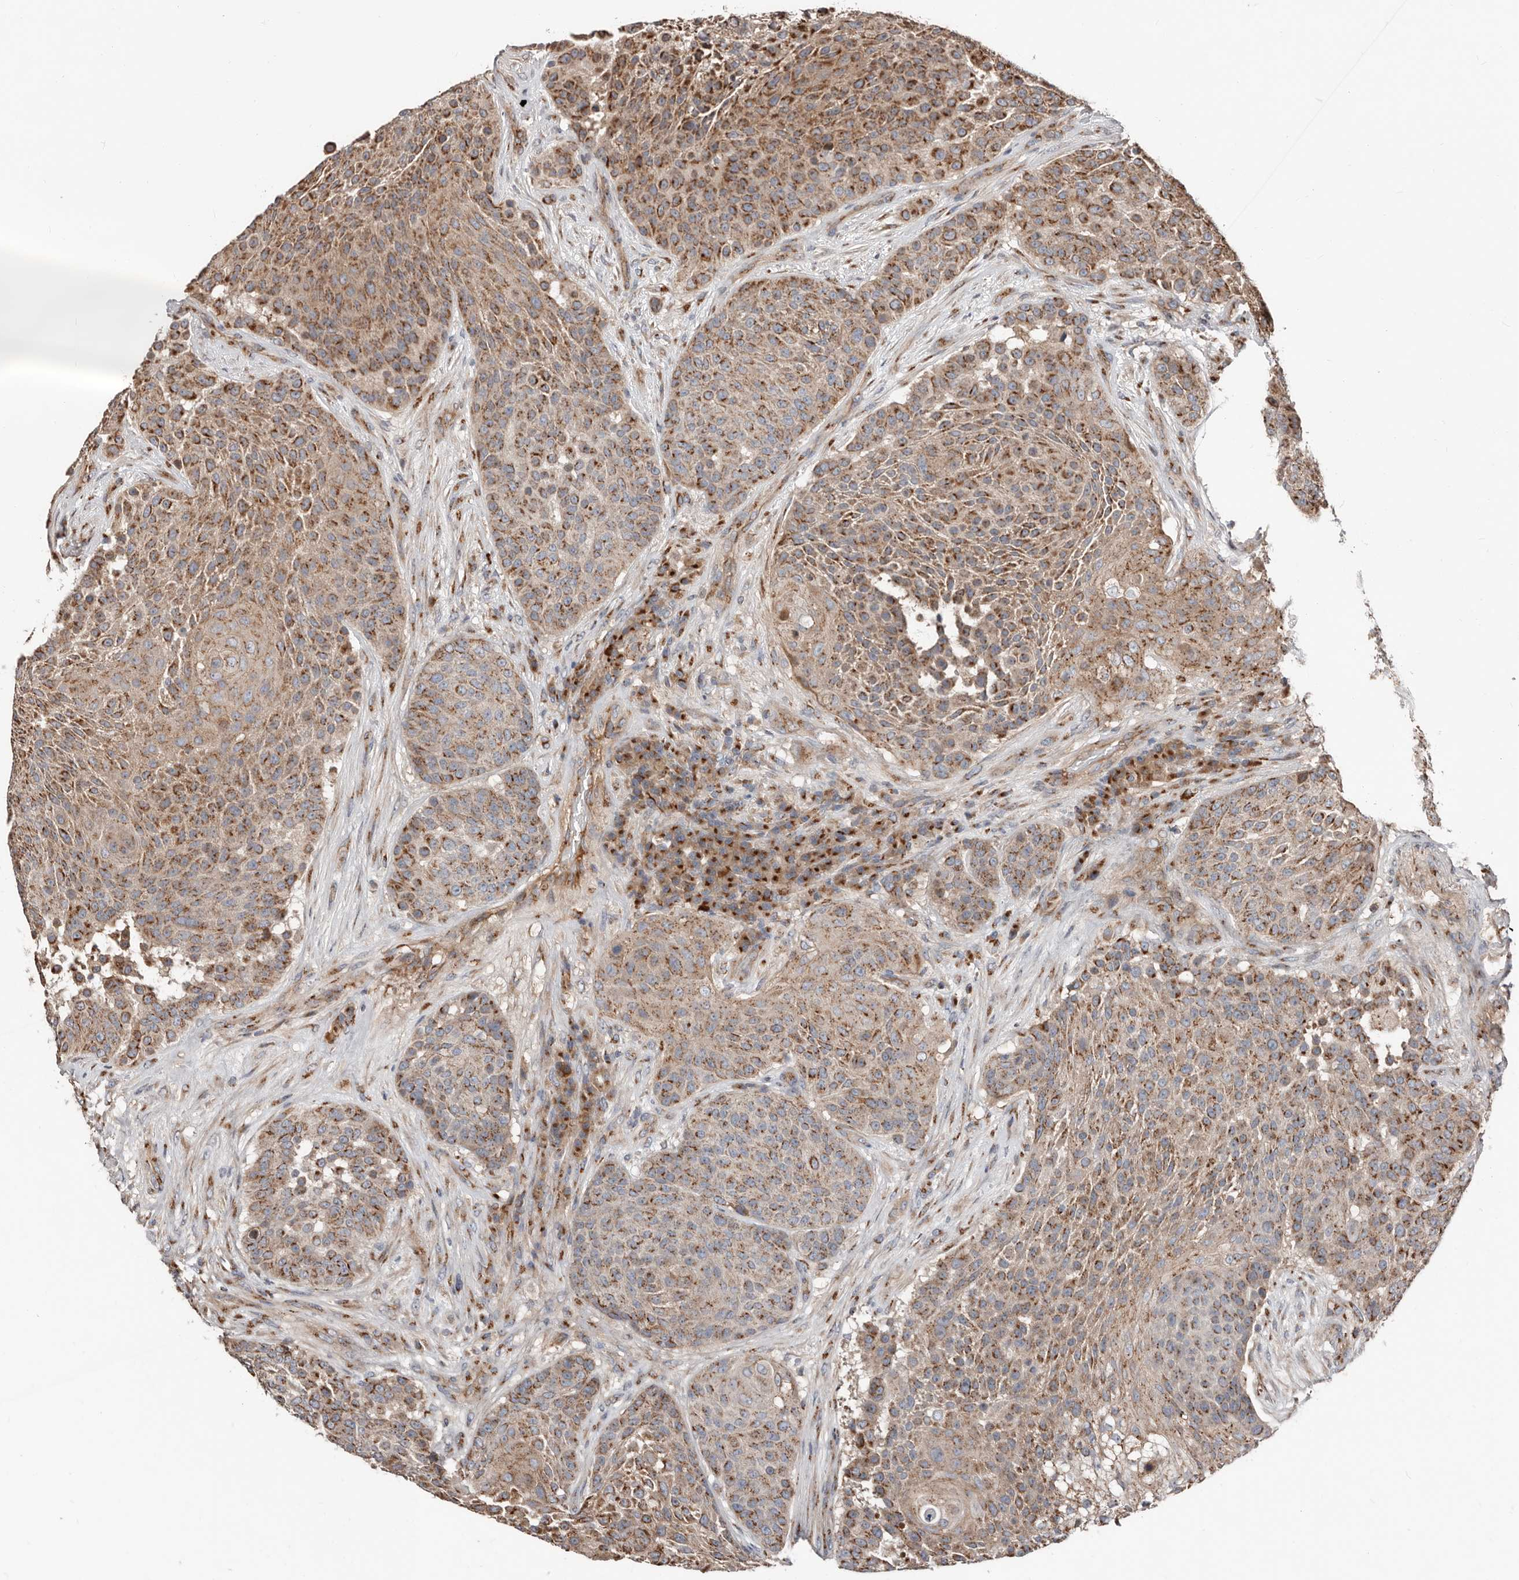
{"staining": {"intensity": "moderate", "quantity": ">75%", "location": "cytoplasmic/membranous"}, "tissue": "urothelial cancer", "cell_type": "Tumor cells", "image_type": "cancer", "snomed": [{"axis": "morphology", "description": "Urothelial carcinoma, High grade"}, {"axis": "topography", "description": "Urinary bladder"}], "caption": "Approximately >75% of tumor cells in urothelial carcinoma (high-grade) exhibit moderate cytoplasmic/membranous protein positivity as visualized by brown immunohistochemical staining.", "gene": "COG1", "patient": {"sex": "female", "age": 63}}